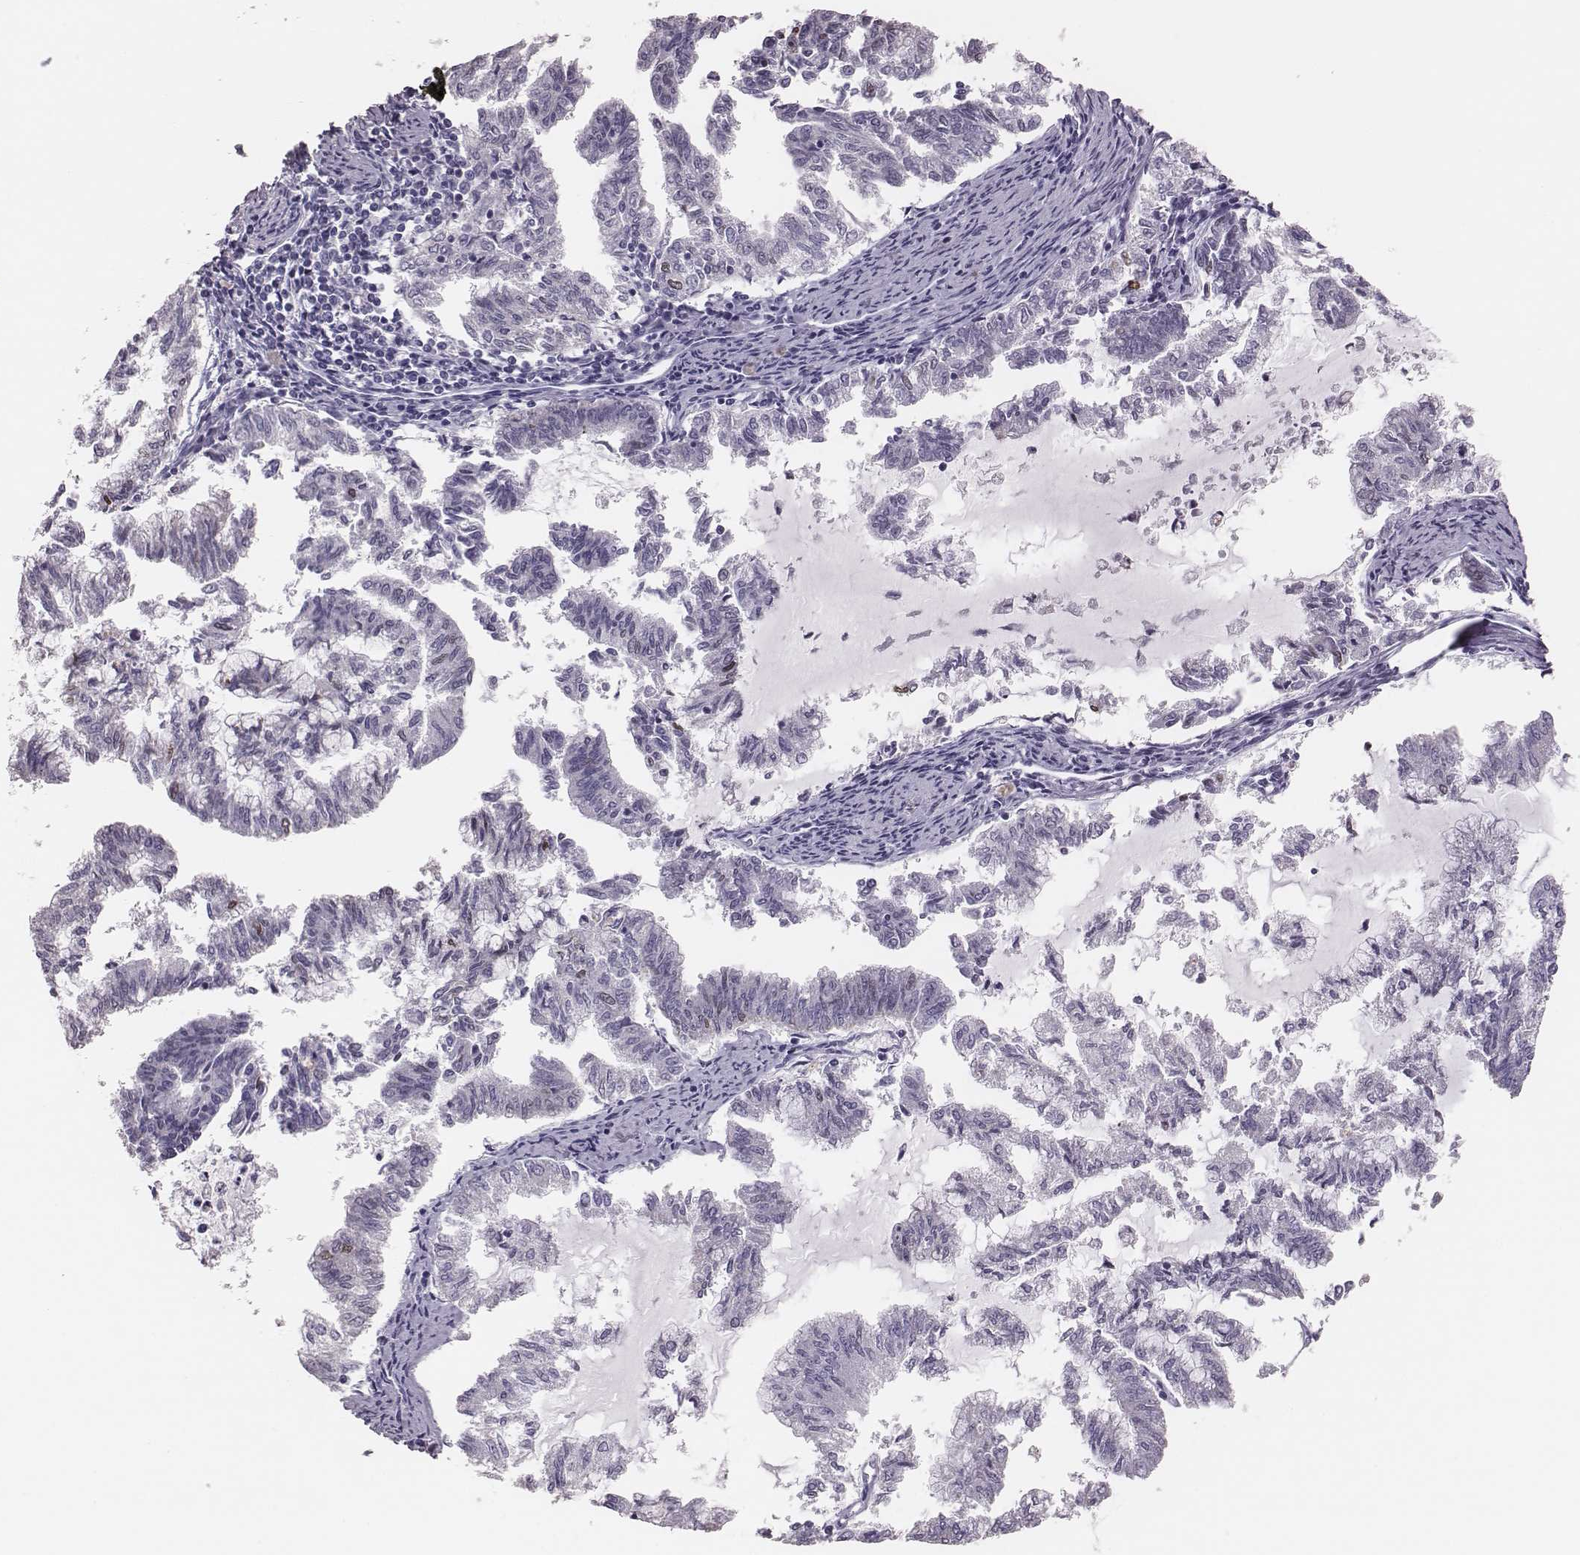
{"staining": {"intensity": "negative", "quantity": "none", "location": "none"}, "tissue": "endometrial cancer", "cell_type": "Tumor cells", "image_type": "cancer", "snomed": [{"axis": "morphology", "description": "Adenocarcinoma, NOS"}, {"axis": "topography", "description": "Endometrium"}], "caption": "This is a micrograph of immunohistochemistry staining of endometrial cancer (adenocarcinoma), which shows no expression in tumor cells.", "gene": "H1-6", "patient": {"sex": "female", "age": 79}}